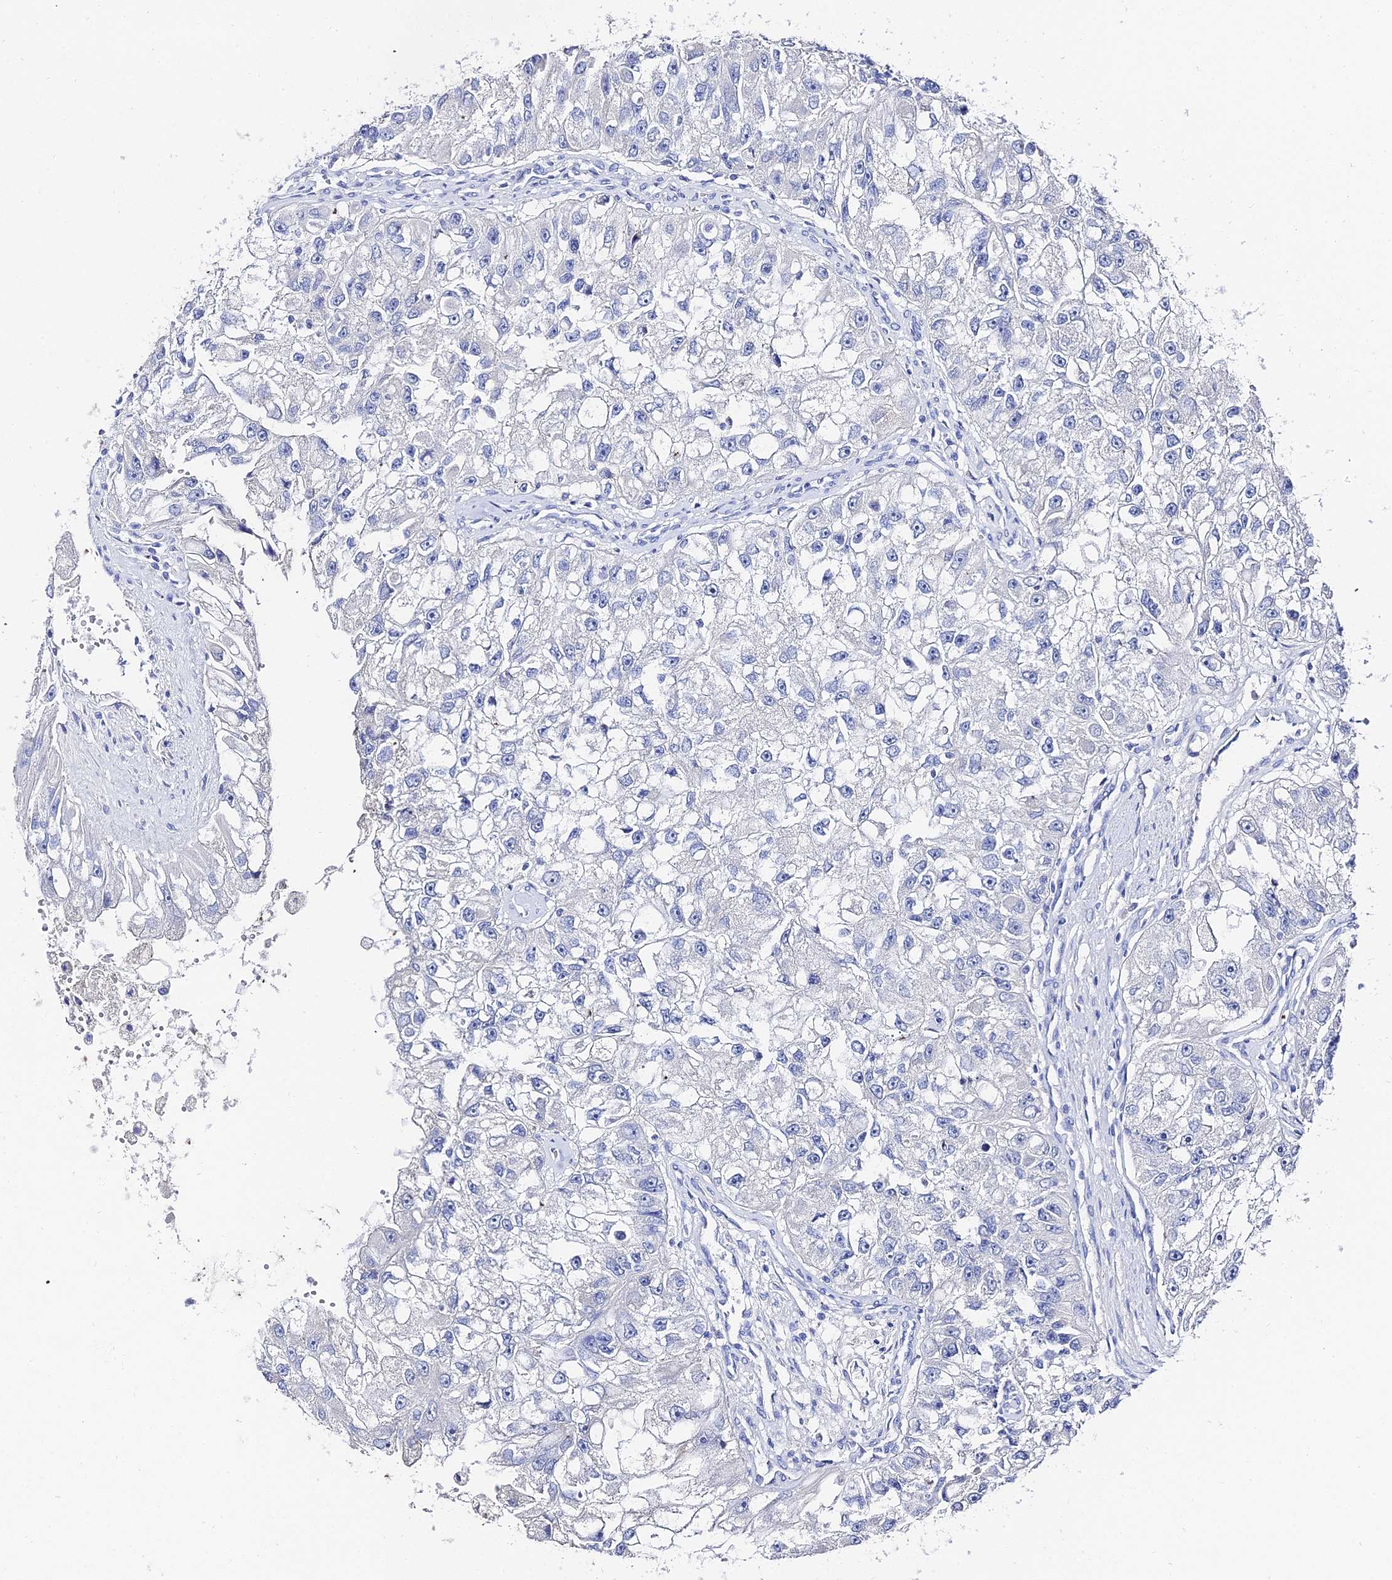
{"staining": {"intensity": "negative", "quantity": "none", "location": "none"}, "tissue": "renal cancer", "cell_type": "Tumor cells", "image_type": "cancer", "snomed": [{"axis": "morphology", "description": "Adenocarcinoma, NOS"}, {"axis": "topography", "description": "Kidney"}], "caption": "Adenocarcinoma (renal) was stained to show a protein in brown. There is no significant staining in tumor cells. The staining is performed using DAB (3,3'-diaminobenzidine) brown chromogen with nuclei counter-stained in using hematoxylin.", "gene": "KRT17", "patient": {"sex": "male", "age": 63}}